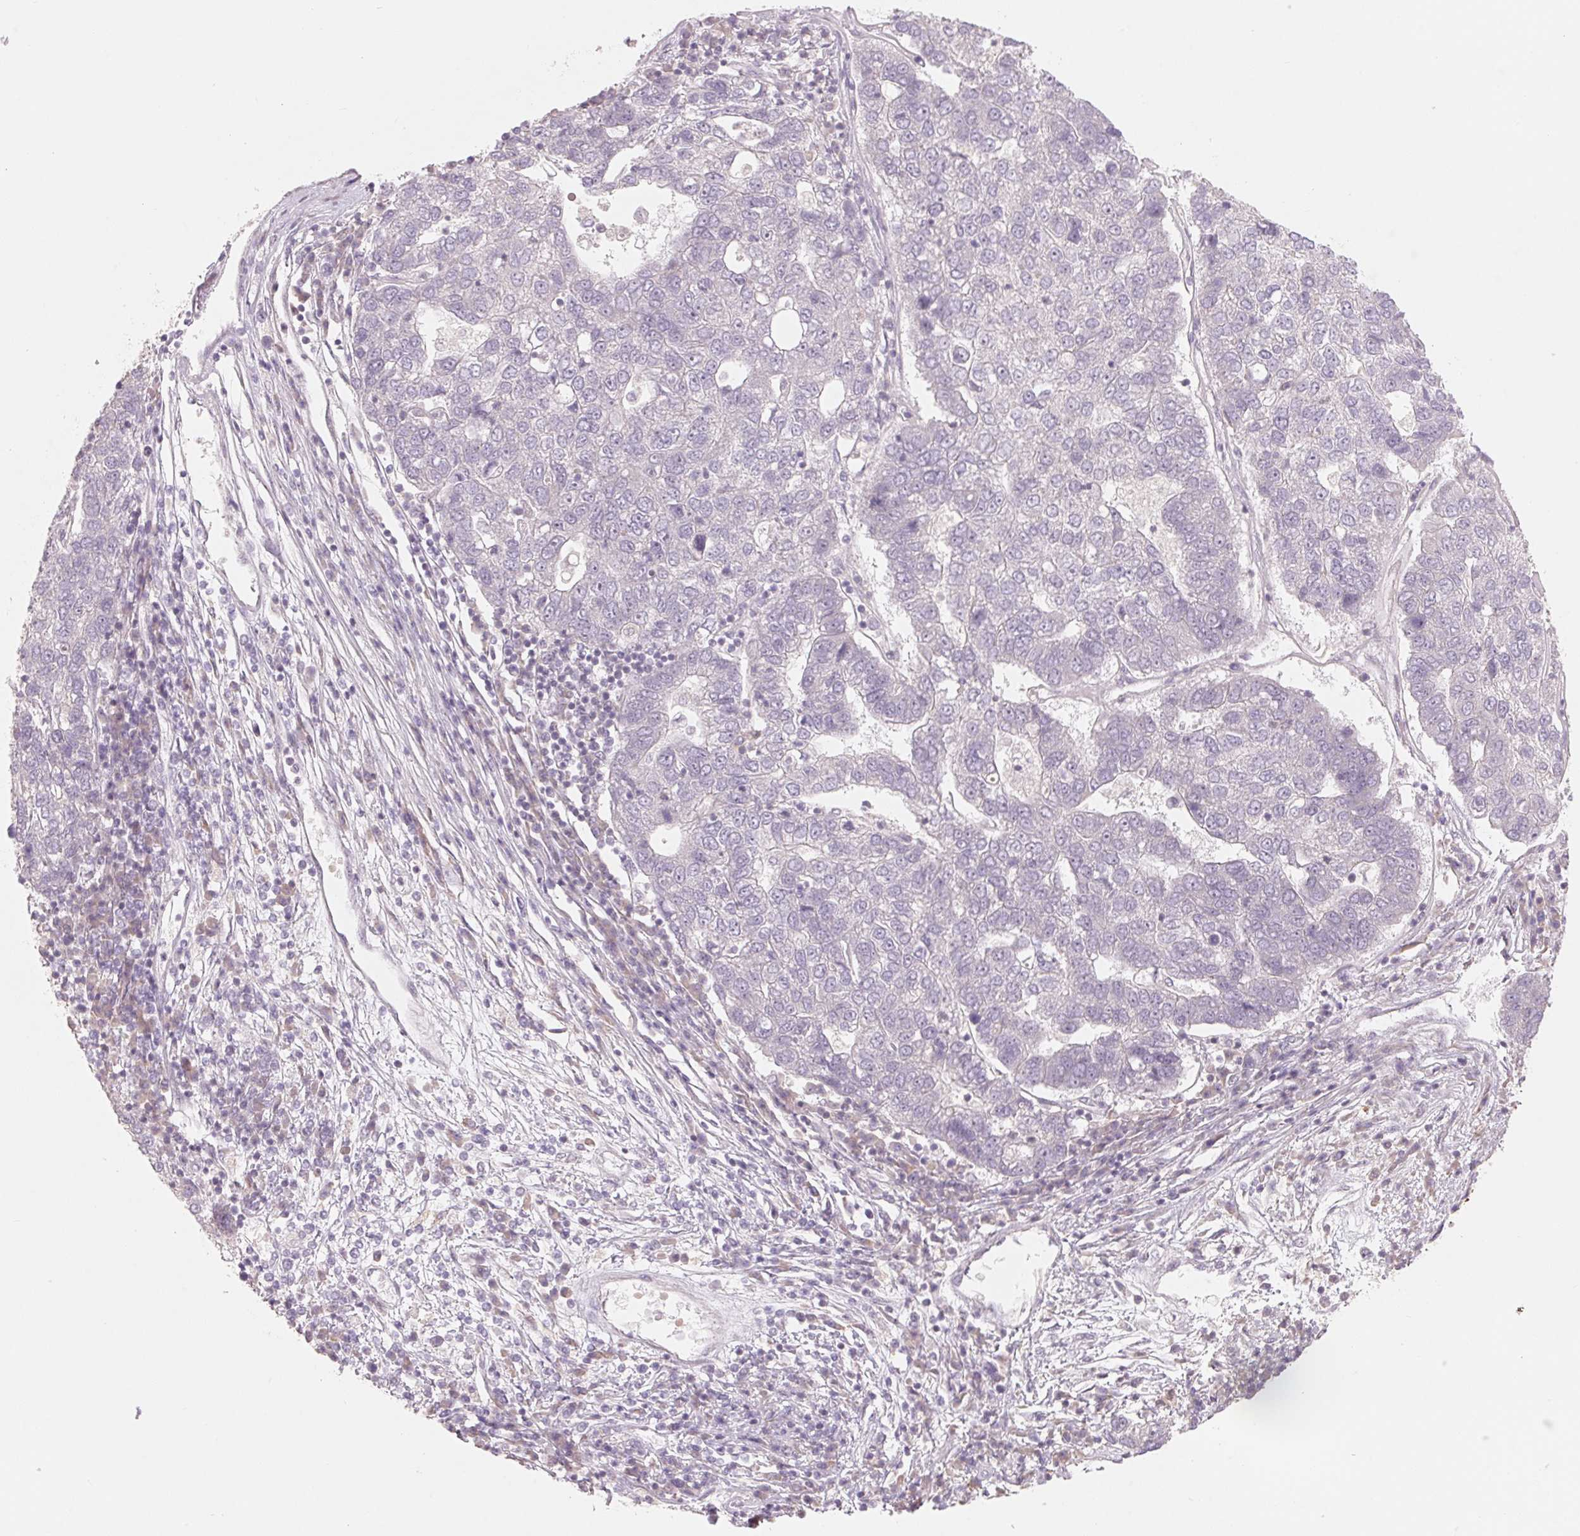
{"staining": {"intensity": "negative", "quantity": "none", "location": "none"}, "tissue": "pancreatic cancer", "cell_type": "Tumor cells", "image_type": "cancer", "snomed": [{"axis": "morphology", "description": "Adenocarcinoma, NOS"}, {"axis": "topography", "description": "Pancreas"}], "caption": "DAB immunohistochemical staining of human adenocarcinoma (pancreatic) exhibits no significant staining in tumor cells. Brightfield microscopy of IHC stained with DAB (brown) and hematoxylin (blue), captured at high magnification.", "gene": "DENND2C", "patient": {"sex": "female", "age": 61}}